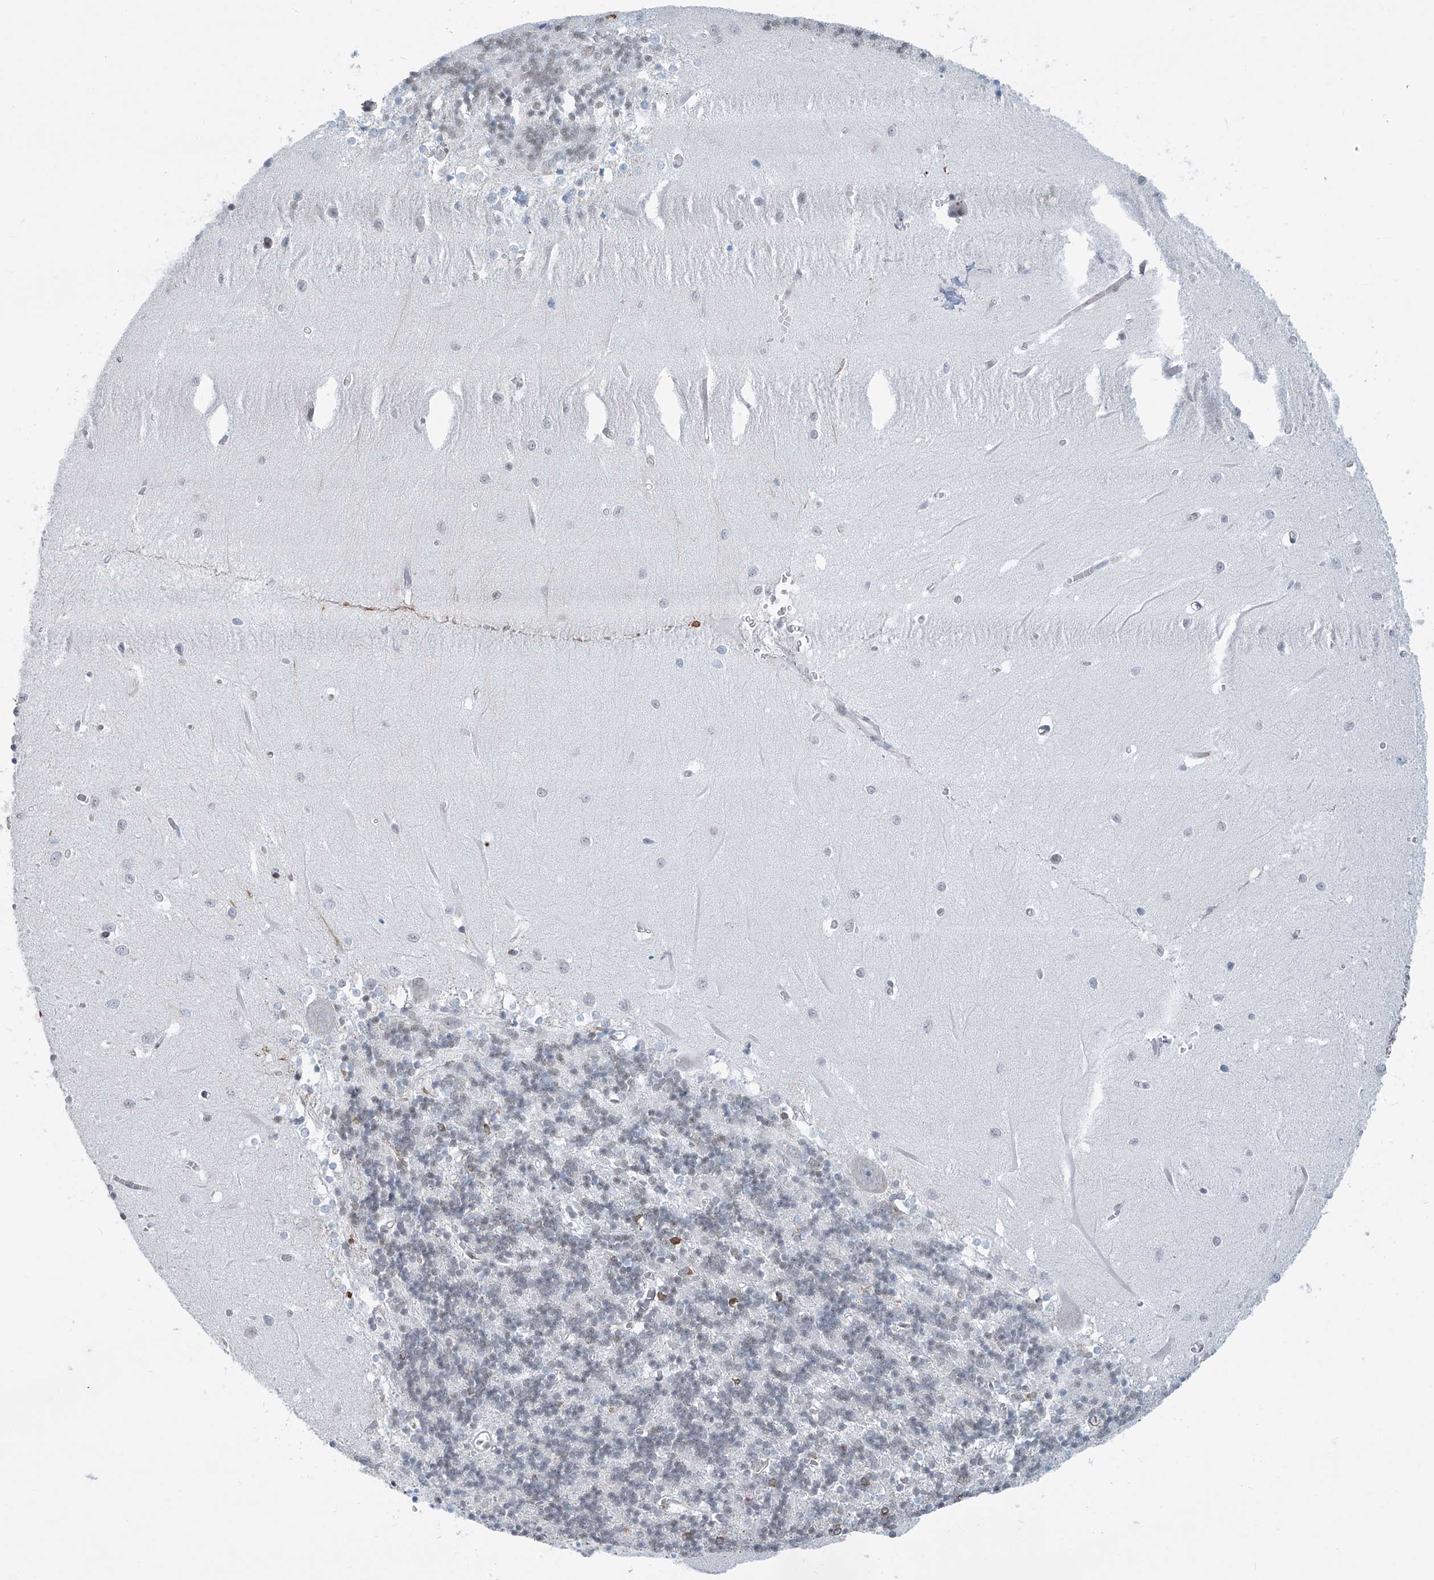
{"staining": {"intensity": "moderate", "quantity": "25%-75%", "location": "nuclear"}, "tissue": "cerebellum", "cell_type": "Cells in granular layer", "image_type": "normal", "snomed": [{"axis": "morphology", "description": "Normal tissue, NOS"}, {"axis": "topography", "description": "Cerebellum"}], "caption": "A photomicrograph of human cerebellum stained for a protein shows moderate nuclear brown staining in cells in granular layer. (DAB (3,3'-diaminobenzidine) = brown stain, brightfield microscopy at high magnification).", "gene": "ENSG00000257390", "patient": {"sex": "male", "age": 37}}